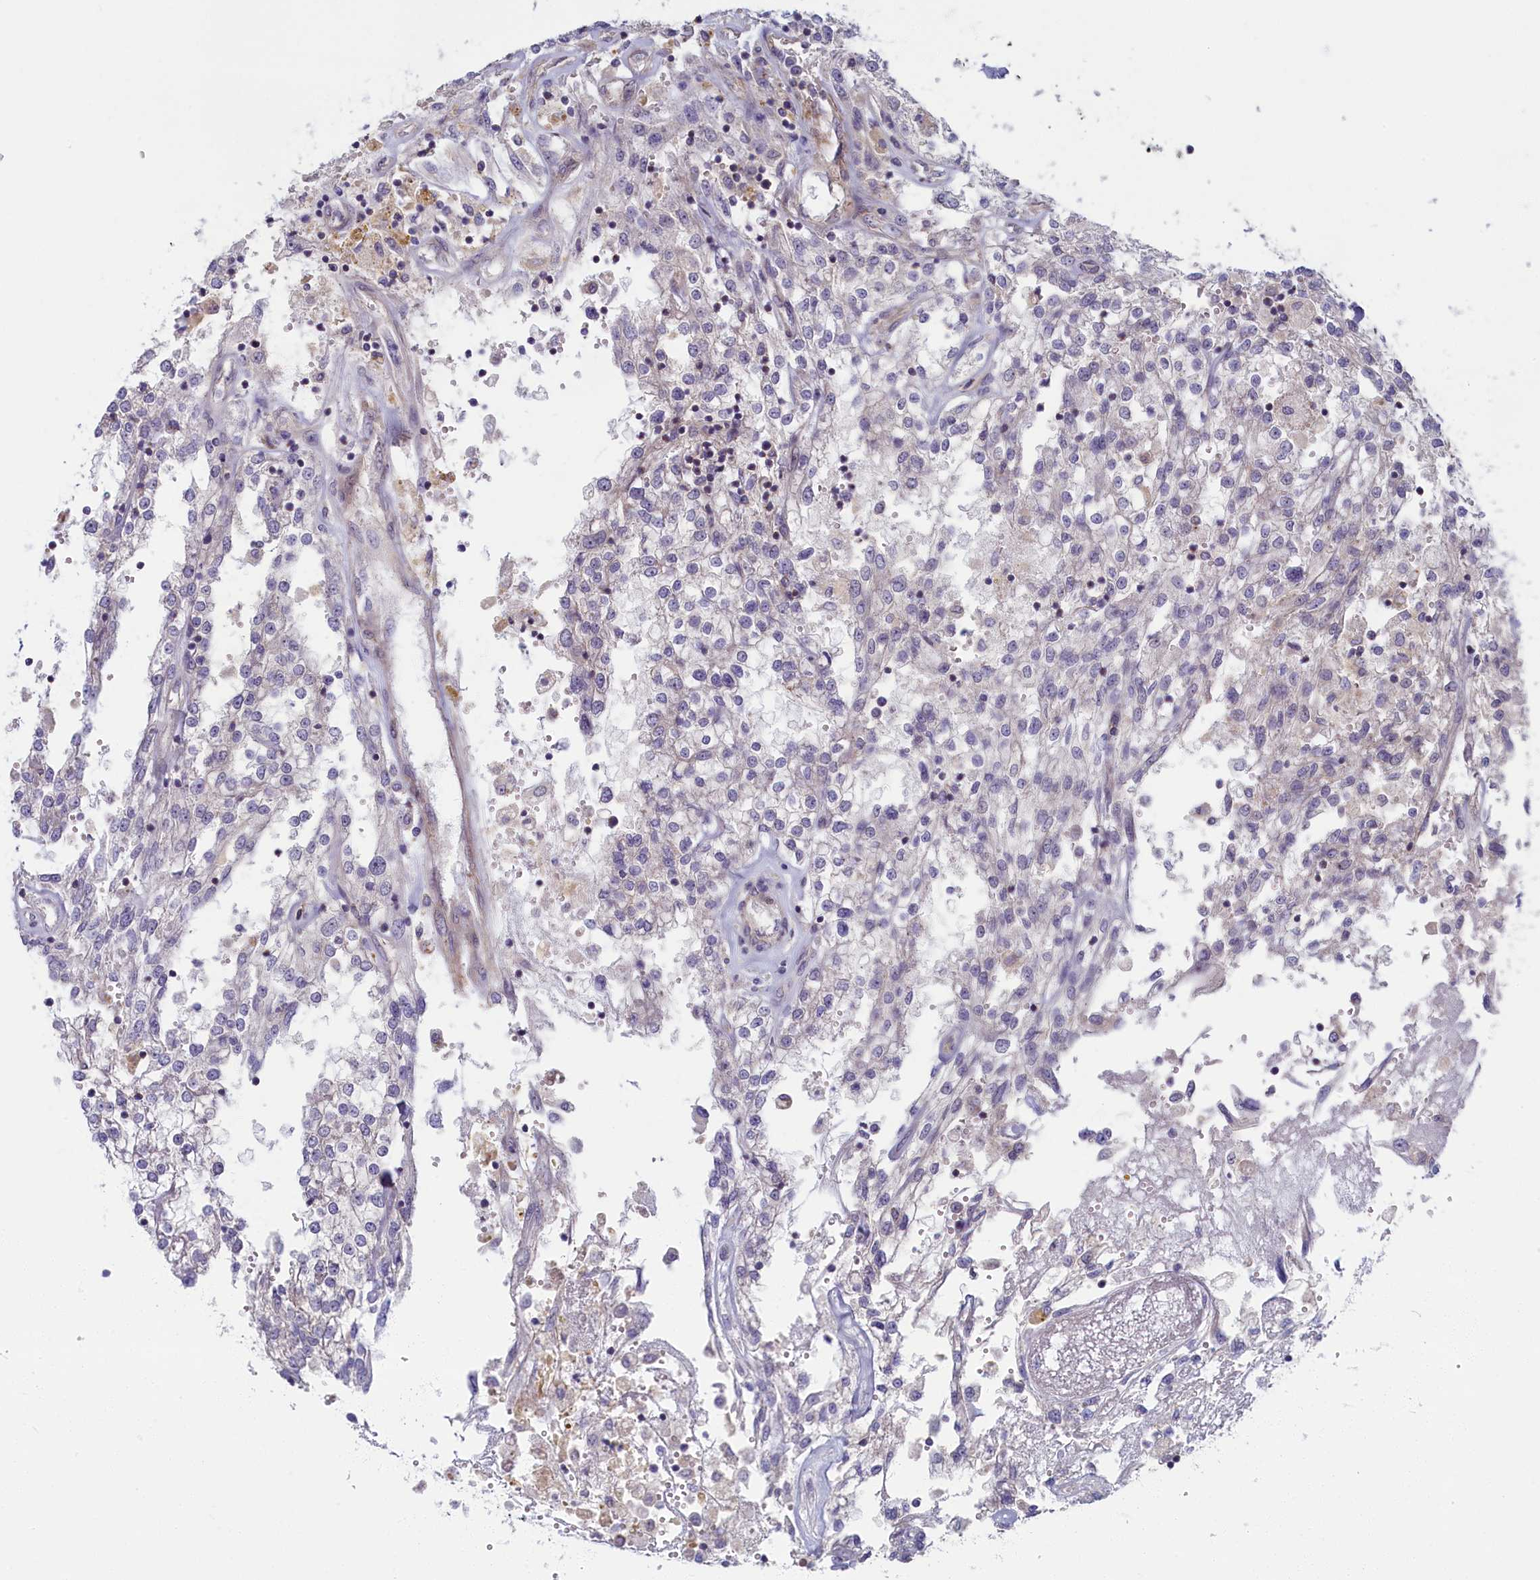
{"staining": {"intensity": "negative", "quantity": "none", "location": "none"}, "tissue": "renal cancer", "cell_type": "Tumor cells", "image_type": "cancer", "snomed": [{"axis": "morphology", "description": "Adenocarcinoma, NOS"}, {"axis": "topography", "description": "Kidney"}], "caption": "A histopathology image of adenocarcinoma (renal) stained for a protein reveals no brown staining in tumor cells.", "gene": "TRPM4", "patient": {"sex": "female", "age": 52}}